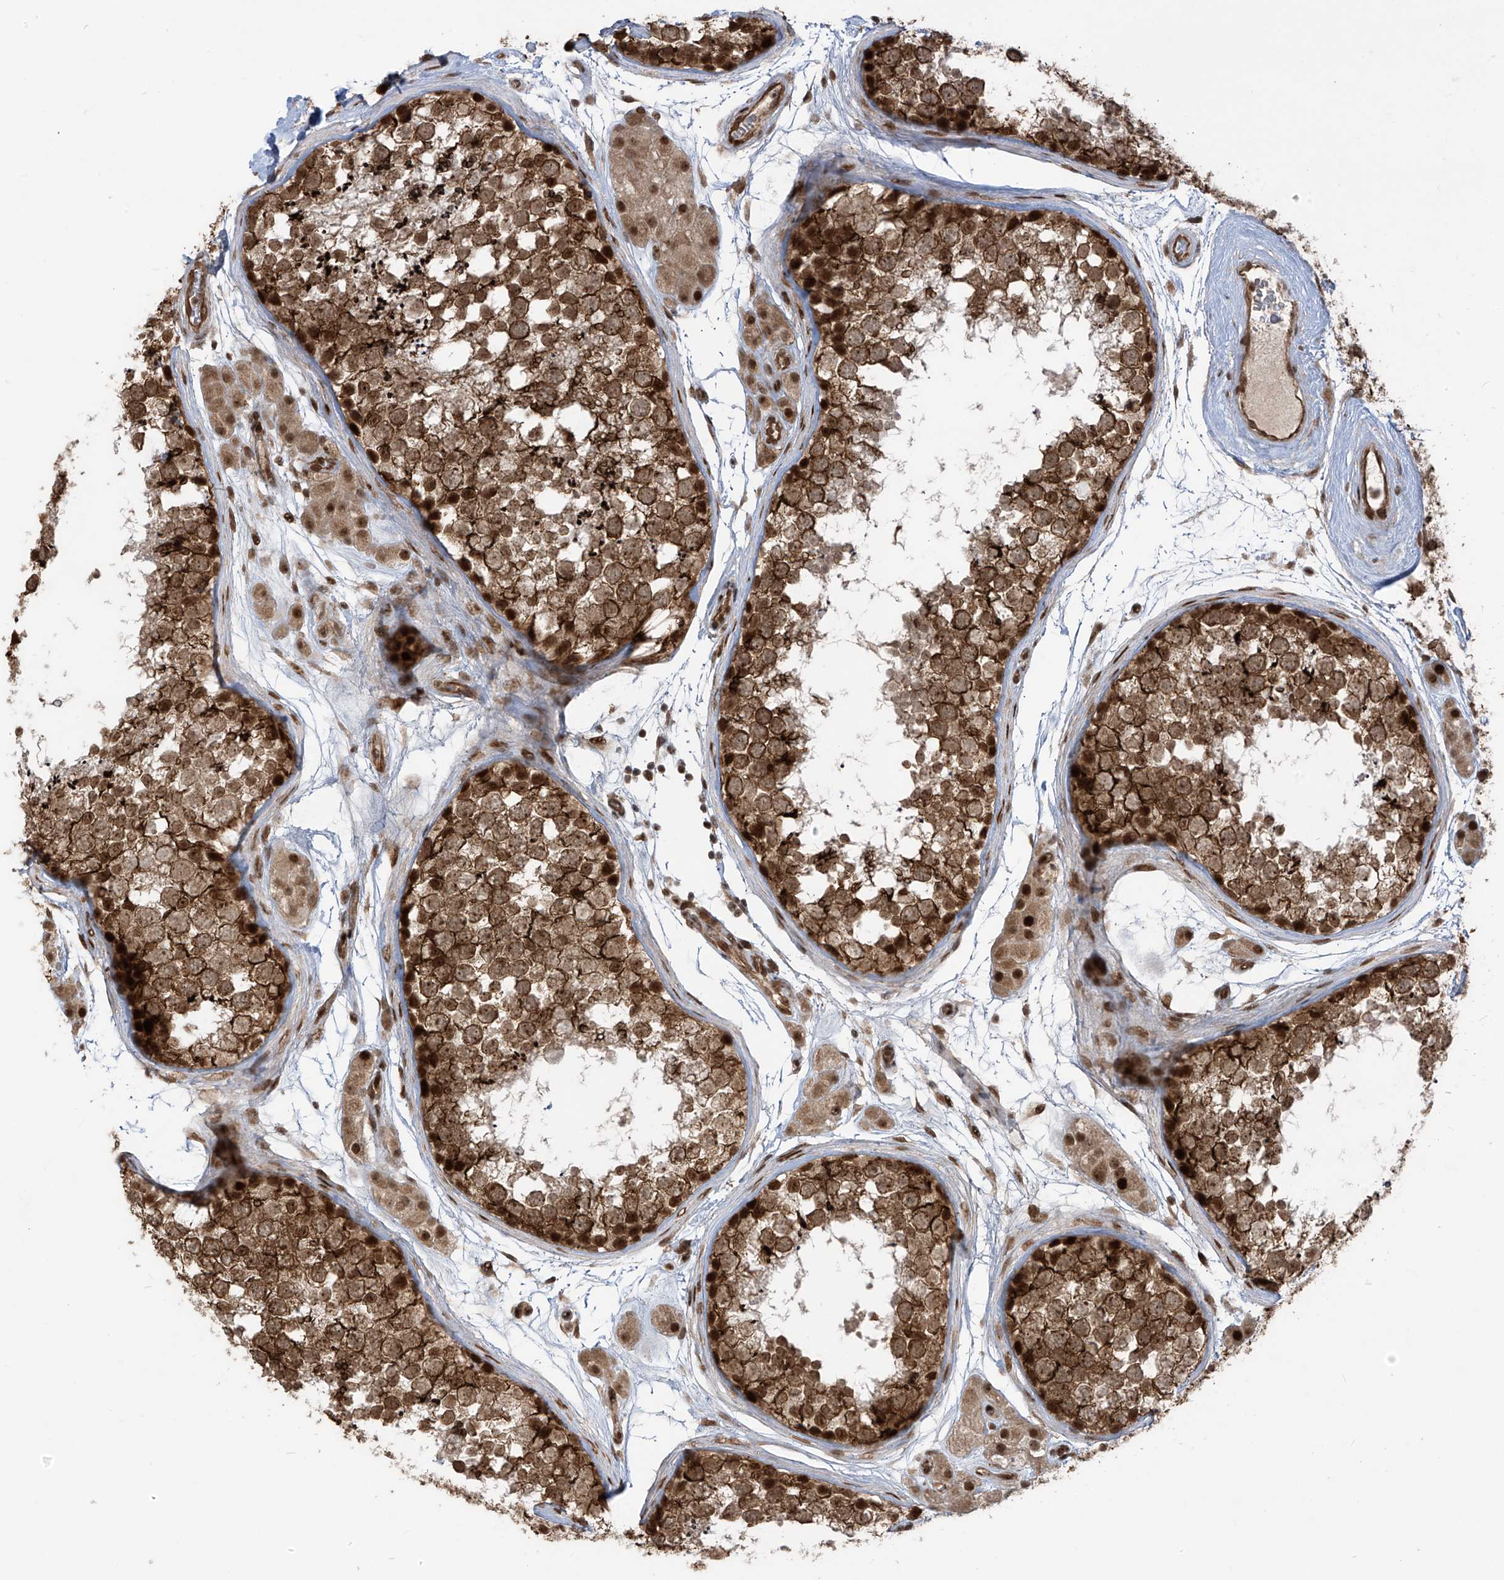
{"staining": {"intensity": "strong", "quantity": ">75%", "location": "cytoplasmic/membranous,nuclear"}, "tissue": "testis", "cell_type": "Cells in seminiferous ducts", "image_type": "normal", "snomed": [{"axis": "morphology", "description": "Normal tissue, NOS"}, {"axis": "topography", "description": "Testis"}], "caption": "Brown immunohistochemical staining in unremarkable human testis displays strong cytoplasmic/membranous,nuclear expression in approximately >75% of cells in seminiferous ducts.", "gene": "ARHGEF3", "patient": {"sex": "male", "age": 56}}